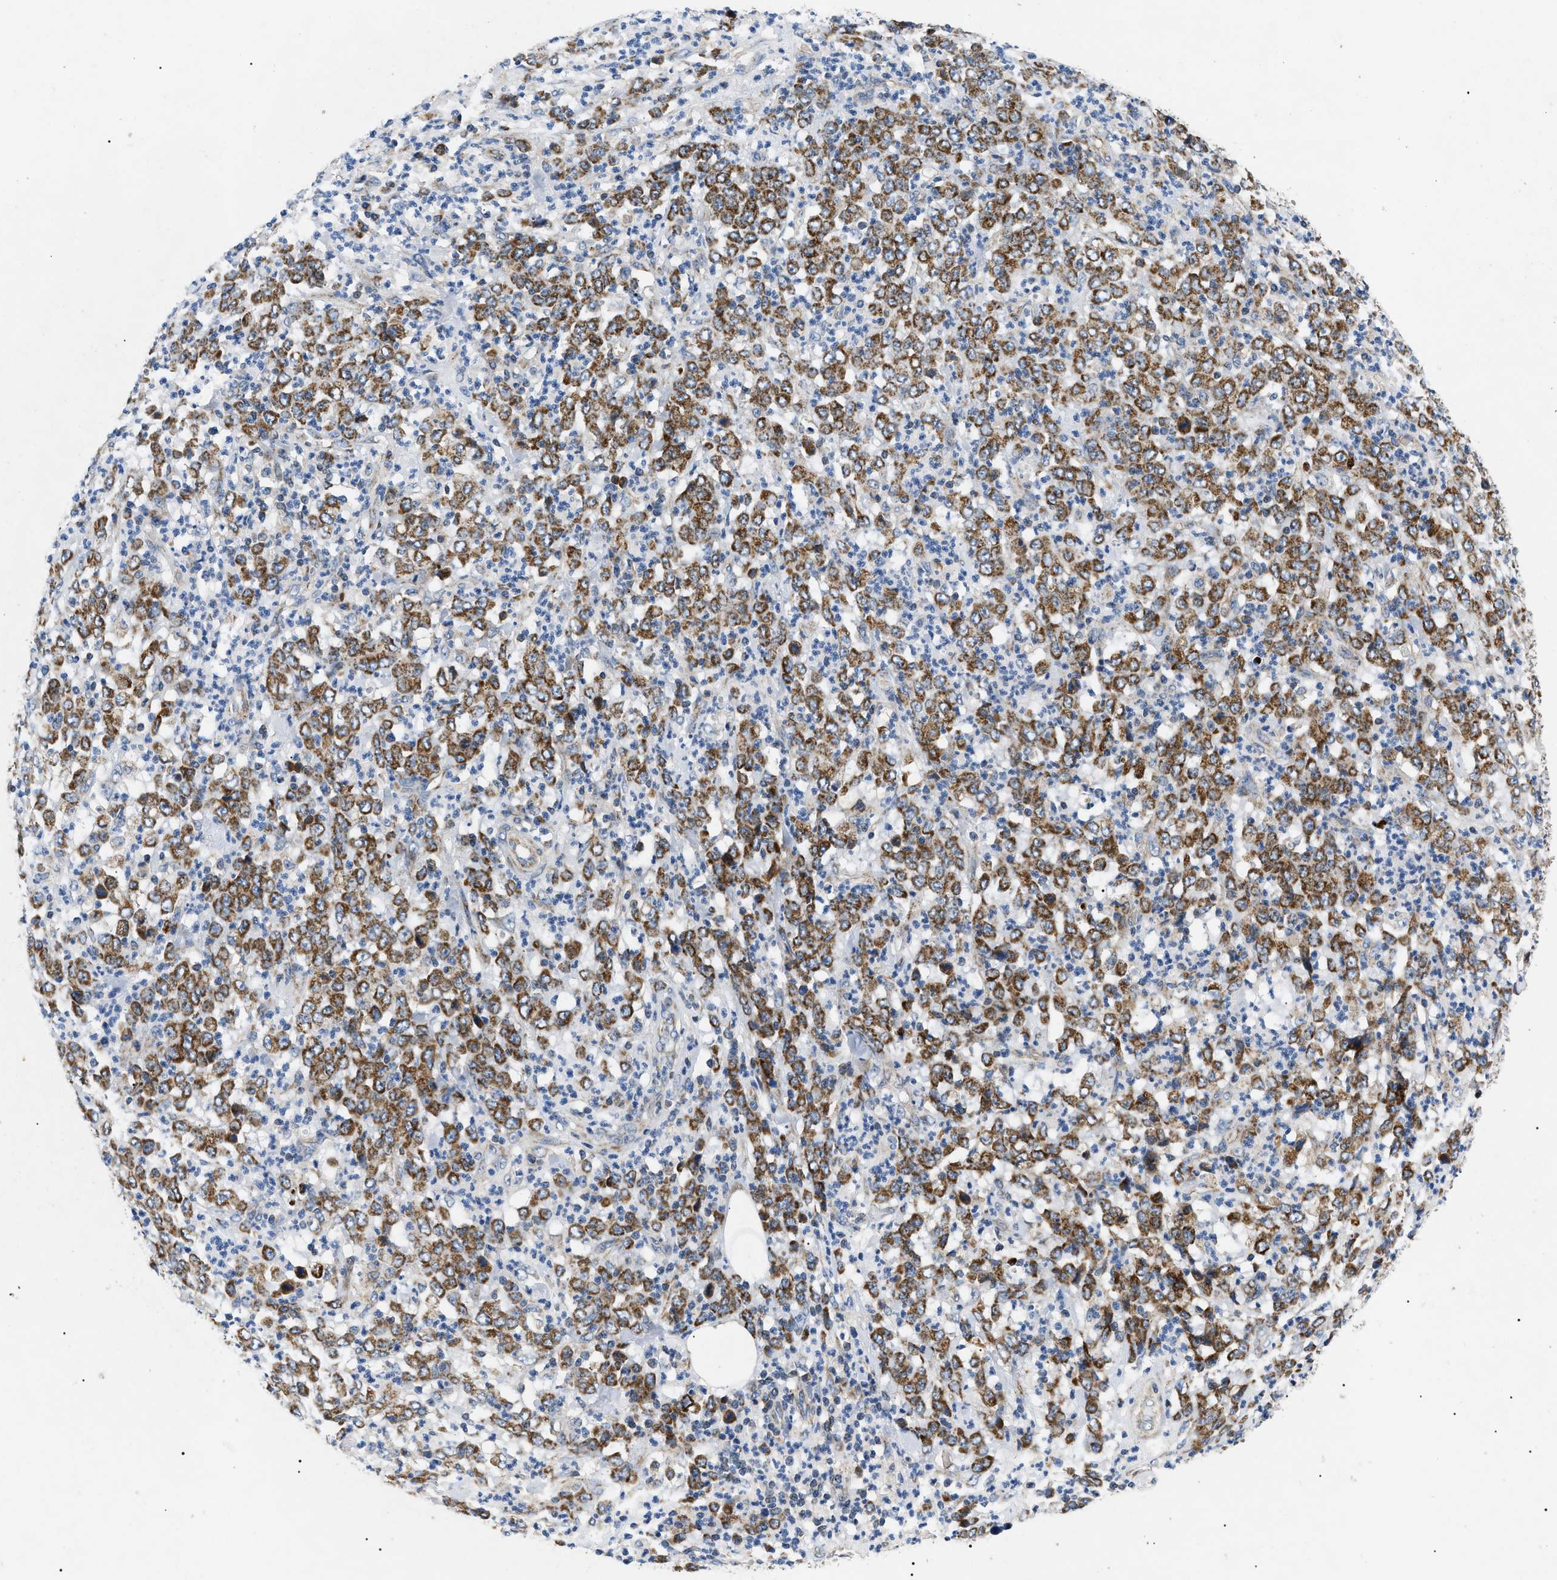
{"staining": {"intensity": "strong", "quantity": ">75%", "location": "cytoplasmic/membranous"}, "tissue": "stomach cancer", "cell_type": "Tumor cells", "image_type": "cancer", "snomed": [{"axis": "morphology", "description": "Adenocarcinoma, NOS"}, {"axis": "topography", "description": "Stomach, lower"}], "caption": "Tumor cells exhibit strong cytoplasmic/membranous positivity in approximately >75% of cells in stomach cancer. (DAB IHC with brightfield microscopy, high magnification).", "gene": "TOMM6", "patient": {"sex": "female", "age": 71}}